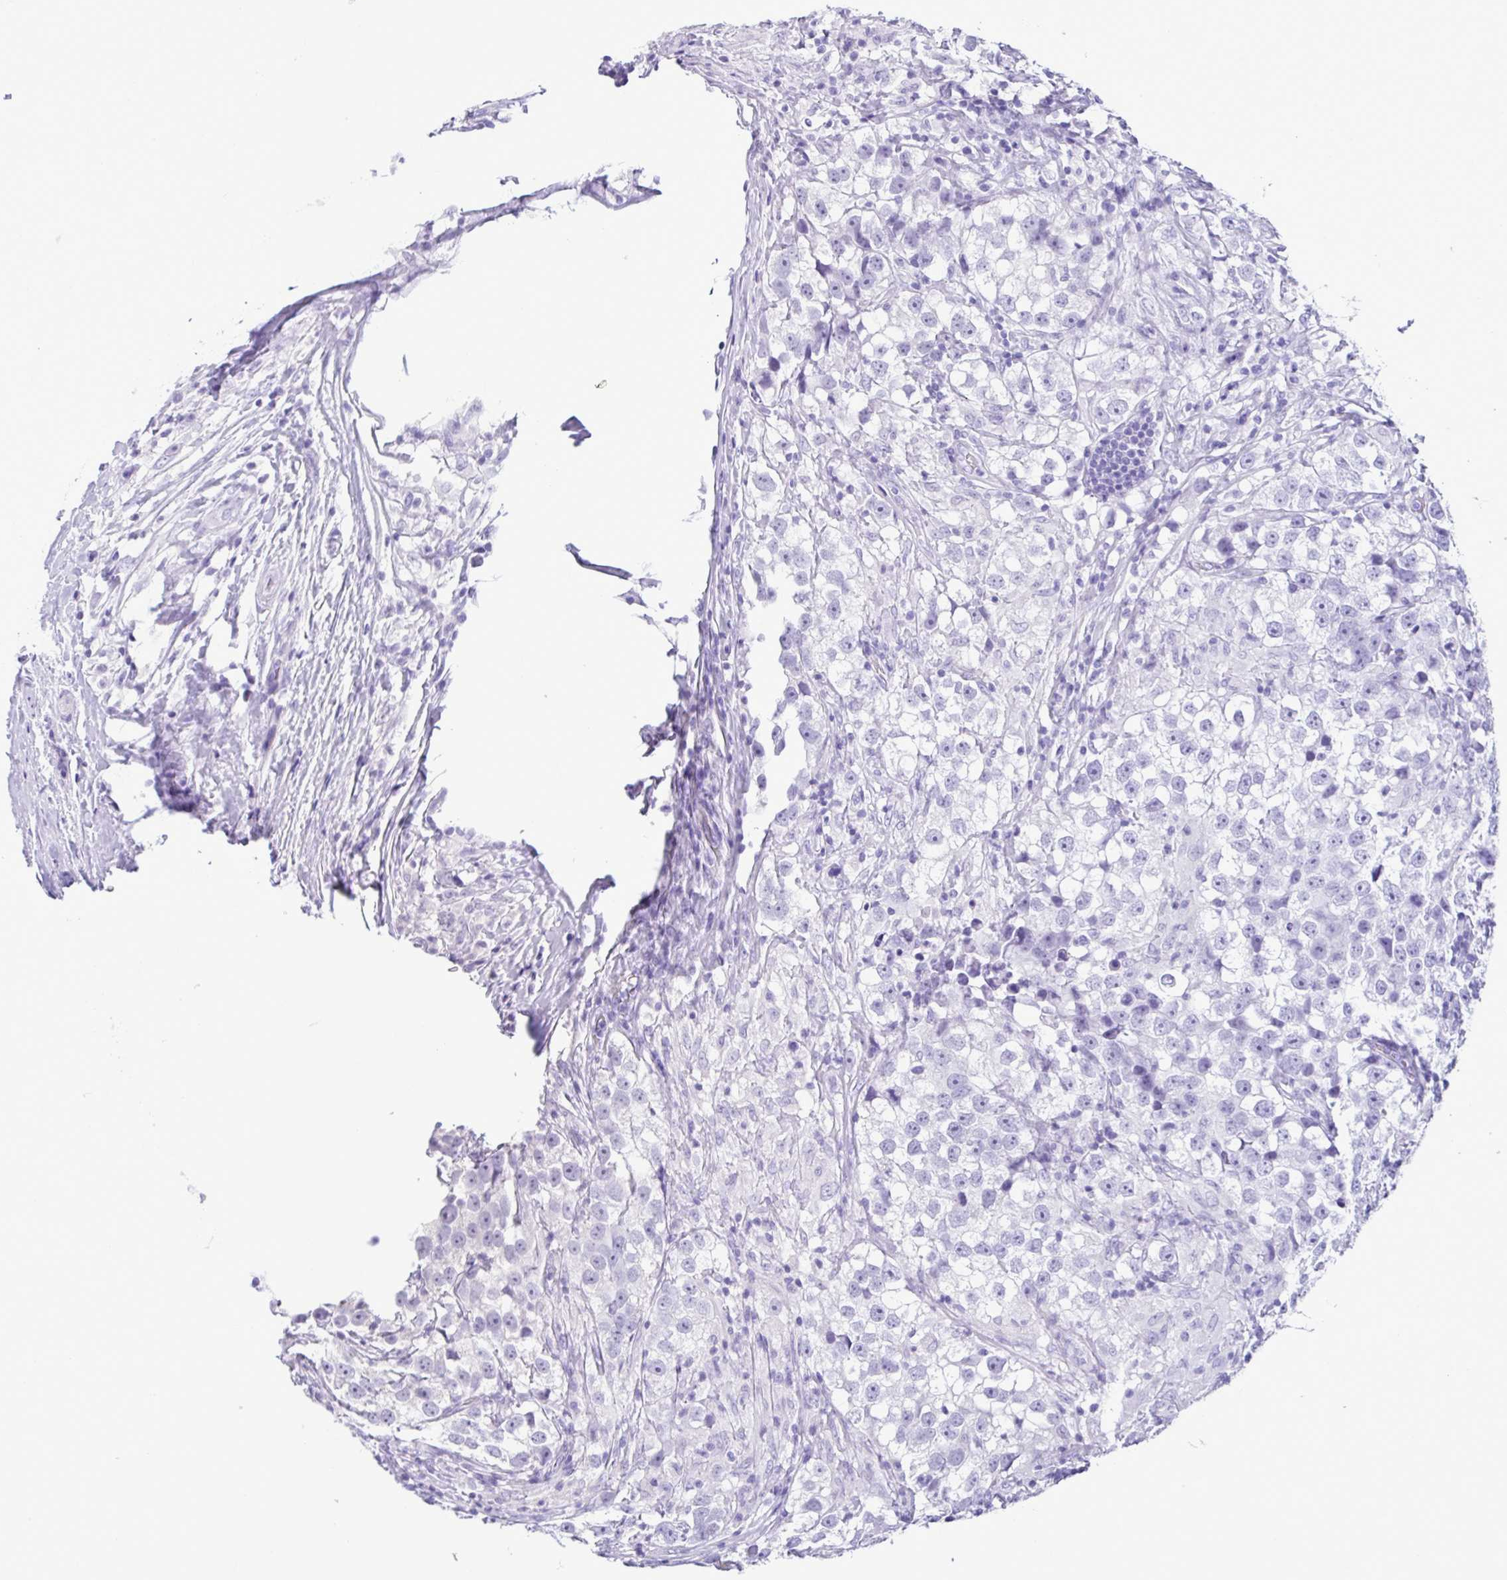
{"staining": {"intensity": "negative", "quantity": "none", "location": "none"}, "tissue": "testis cancer", "cell_type": "Tumor cells", "image_type": "cancer", "snomed": [{"axis": "morphology", "description": "Seminoma, NOS"}, {"axis": "topography", "description": "Testis"}], "caption": "Photomicrograph shows no protein expression in tumor cells of testis cancer tissue.", "gene": "CBY2", "patient": {"sex": "male", "age": 46}}